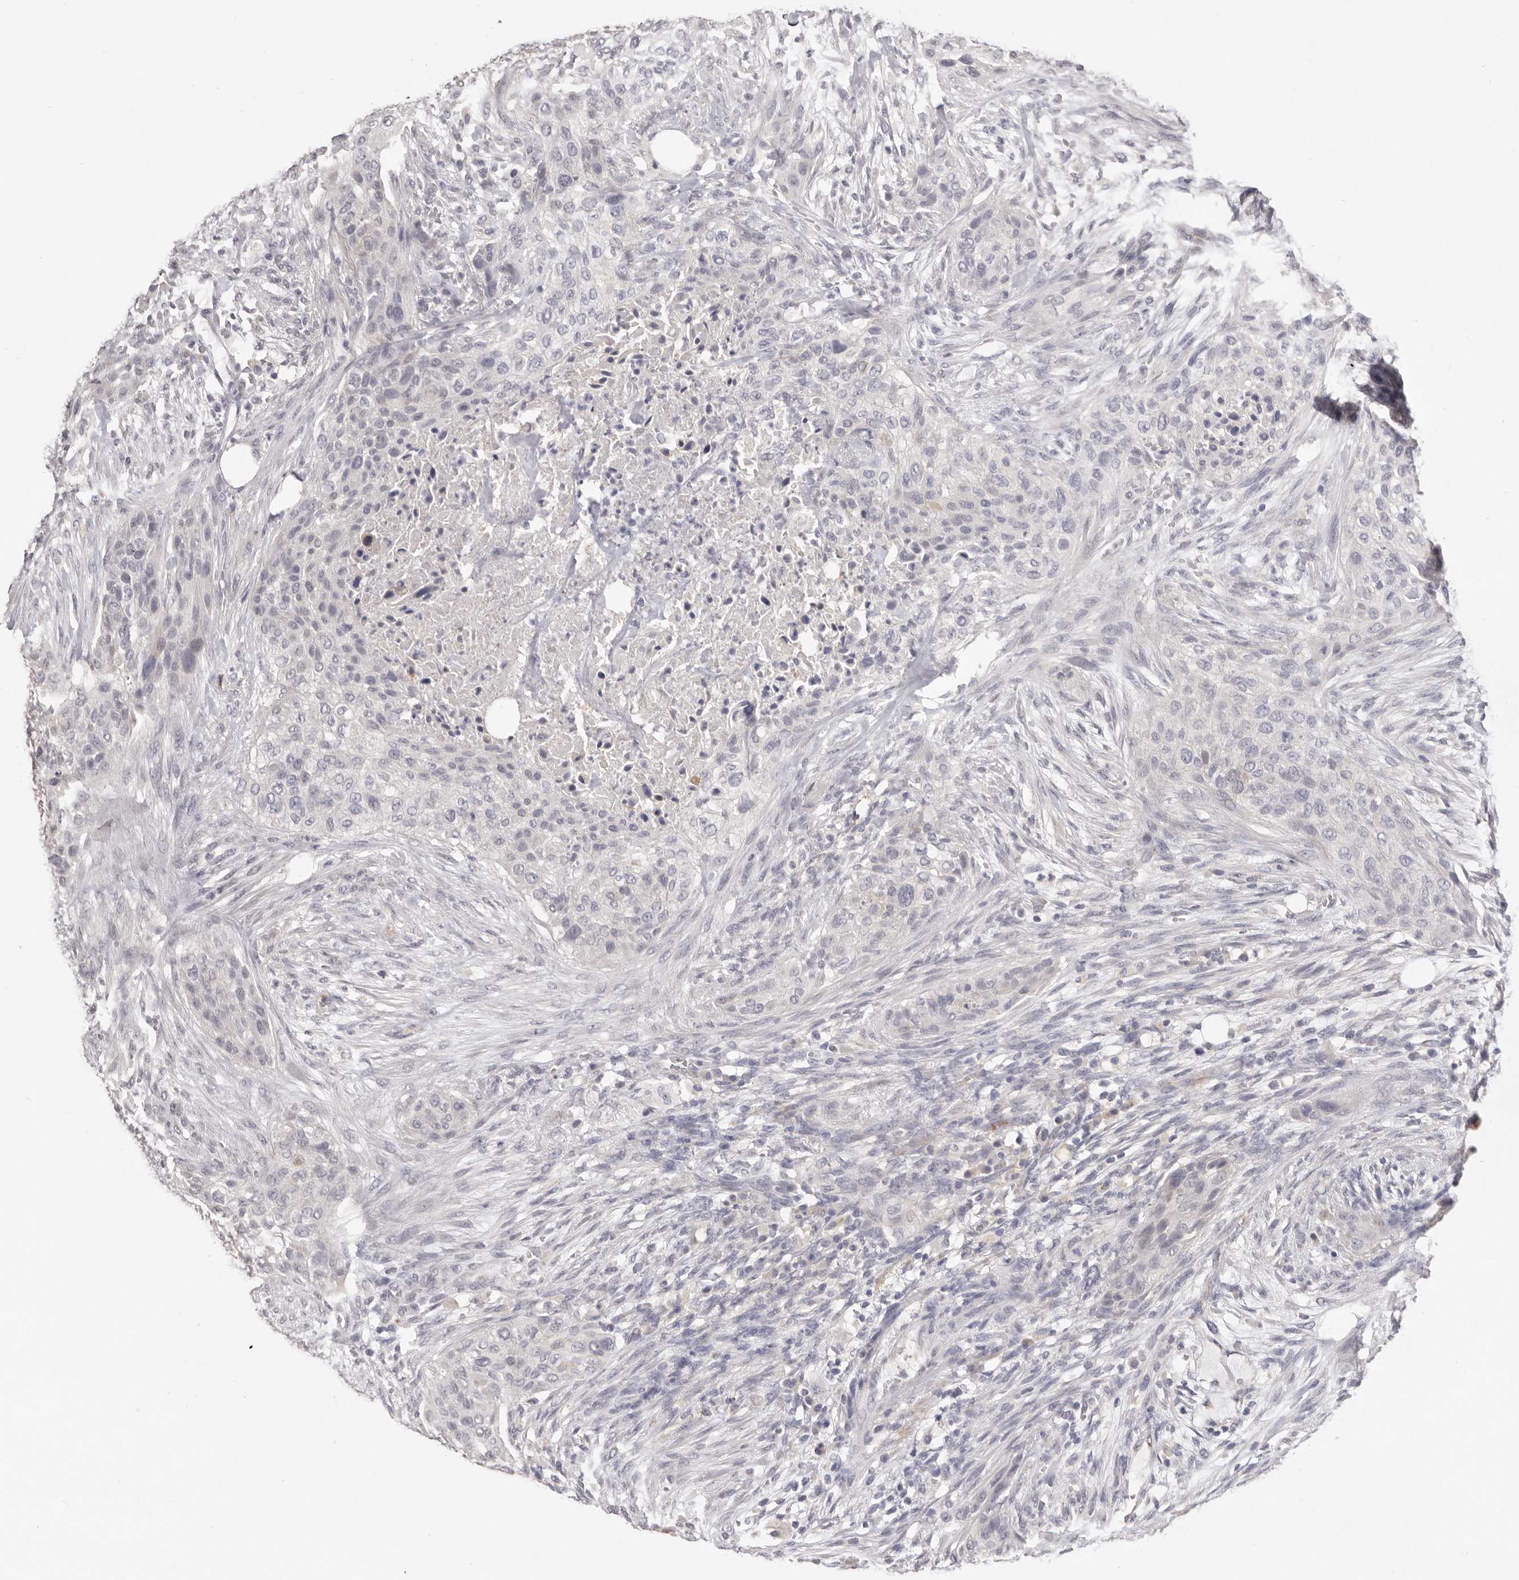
{"staining": {"intensity": "negative", "quantity": "none", "location": "none"}, "tissue": "urothelial cancer", "cell_type": "Tumor cells", "image_type": "cancer", "snomed": [{"axis": "morphology", "description": "Urothelial carcinoma, High grade"}, {"axis": "topography", "description": "Urinary bladder"}], "caption": "Protein analysis of urothelial cancer reveals no significant staining in tumor cells.", "gene": "ZYG11B", "patient": {"sex": "male", "age": 35}}